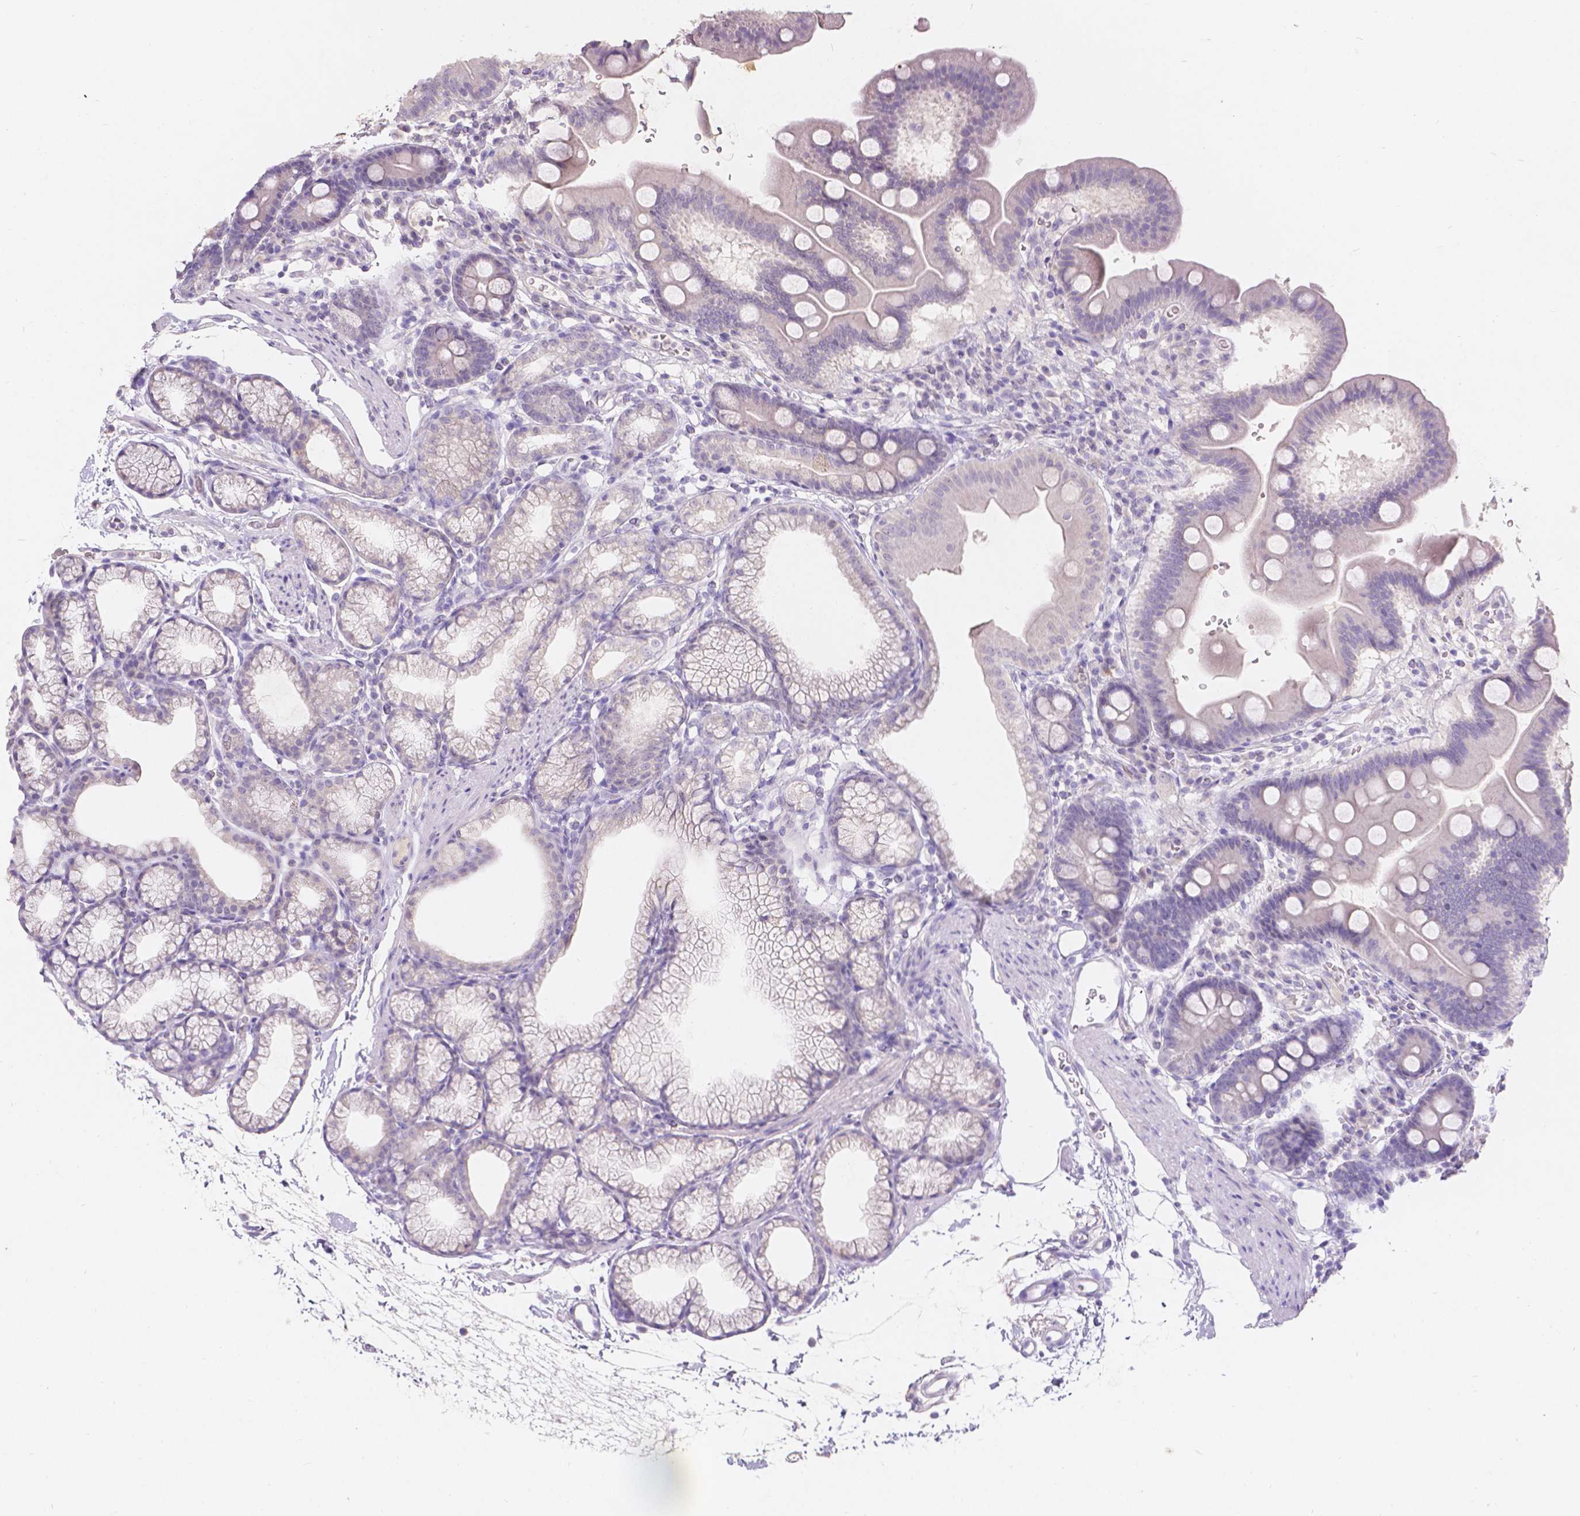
{"staining": {"intensity": "negative", "quantity": "none", "location": "none"}, "tissue": "duodenum", "cell_type": "Glandular cells", "image_type": "normal", "snomed": [{"axis": "morphology", "description": "Normal tissue, NOS"}, {"axis": "topography", "description": "Duodenum"}], "caption": "Micrograph shows no significant protein expression in glandular cells of benign duodenum.", "gene": "DCAF4L1", "patient": {"sex": "male", "age": 59}}